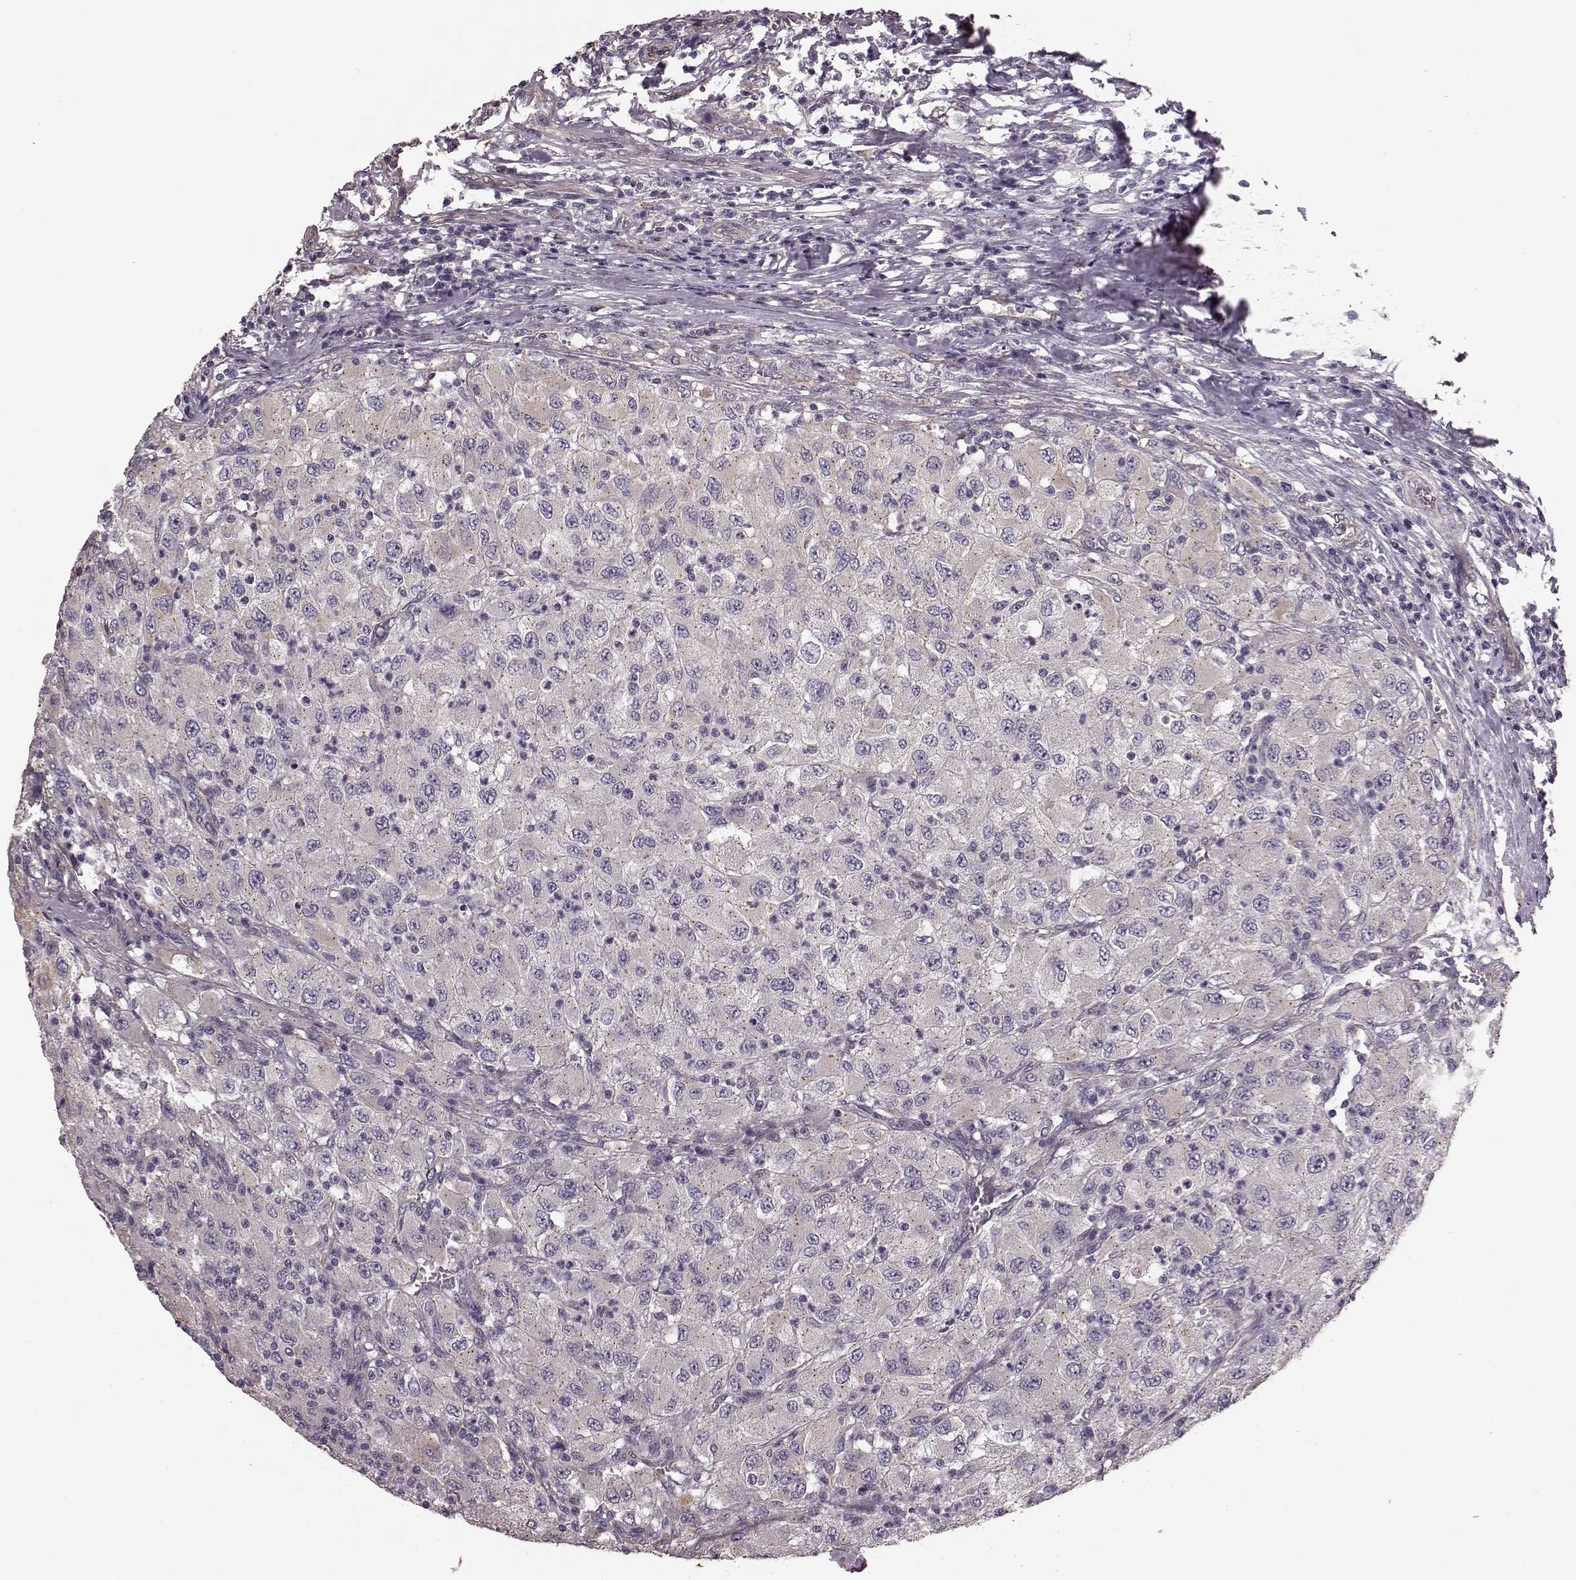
{"staining": {"intensity": "negative", "quantity": "none", "location": "none"}, "tissue": "renal cancer", "cell_type": "Tumor cells", "image_type": "cancer", "snomed": [{"axis": "morphology", "description": "Adenocarcinoma, NOS"}, {"axis": "topography", "description": "Kidney"}], "caption": "Adenocarcinoma (renal) stained for a protein using immunohistochemistry (IHC) demonstrates no staining tumor cells.", "gene": "NTF3", "patient": {"sex": "female", "age": 67}}